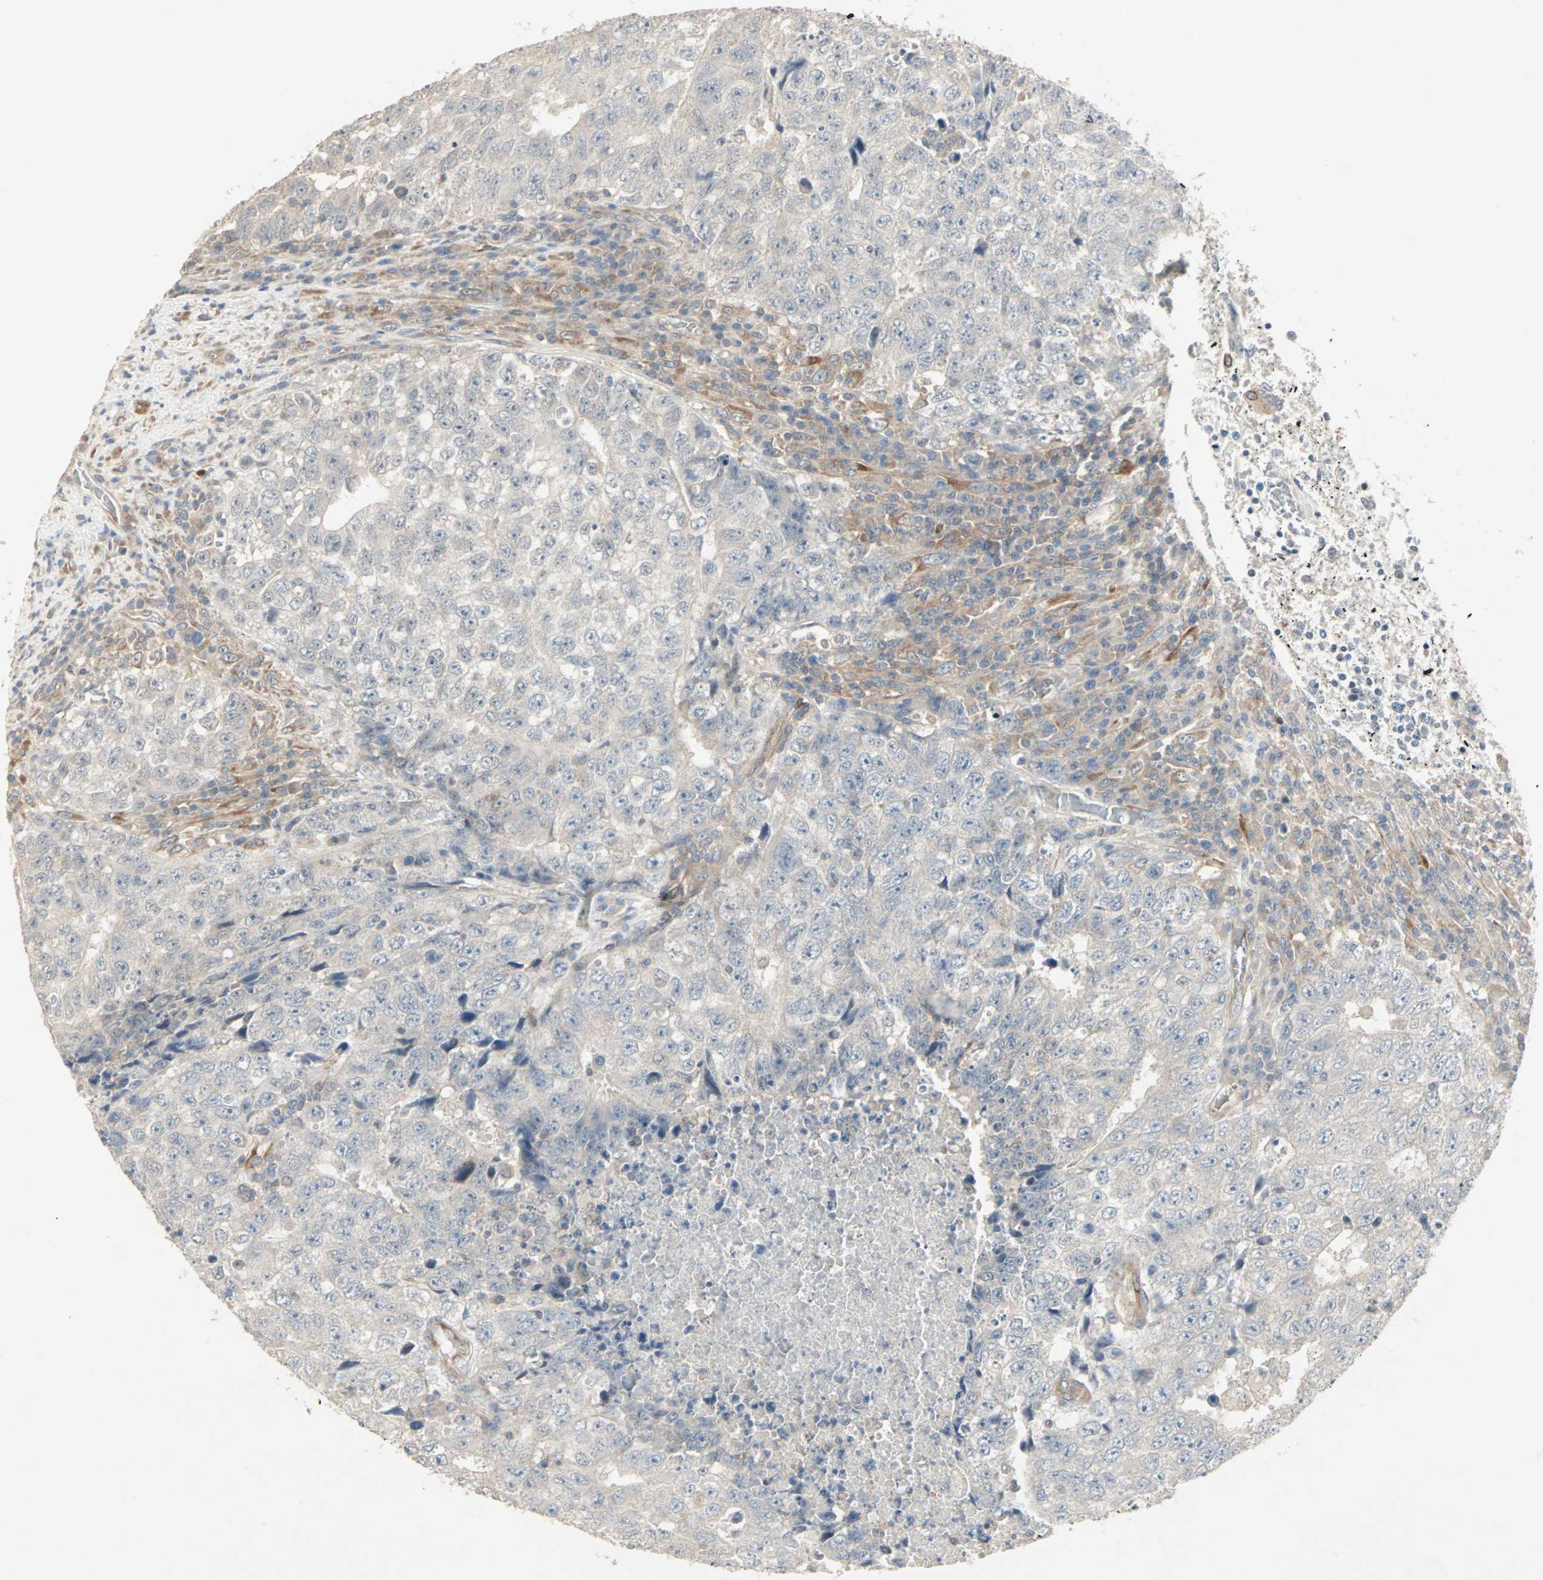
{"staining": {"intensity": "weak", "quantity": ">75%", "location": "cytoplasmic/membranous"}, "tissue": "testis cancer", "cell_type": "Tumor cells", "image_type": "cancer", "snomed": [{"axis": "morphology", "description": "Necrosis, NOS"}, {"axis": "morphology", "description": "Carcinoma, Embryonal, NOS"}, {"axis": "topography", "description": "Testis"}], "caption": "Immunohistochemical staining of embryonal carcinoma (testis) shows low levels of weak cytoplasmic/membranous protein expression in approximately >75% of tumor cells.", "gene": "ZFP36", "patient": {"sex": "male", "age": 19}}